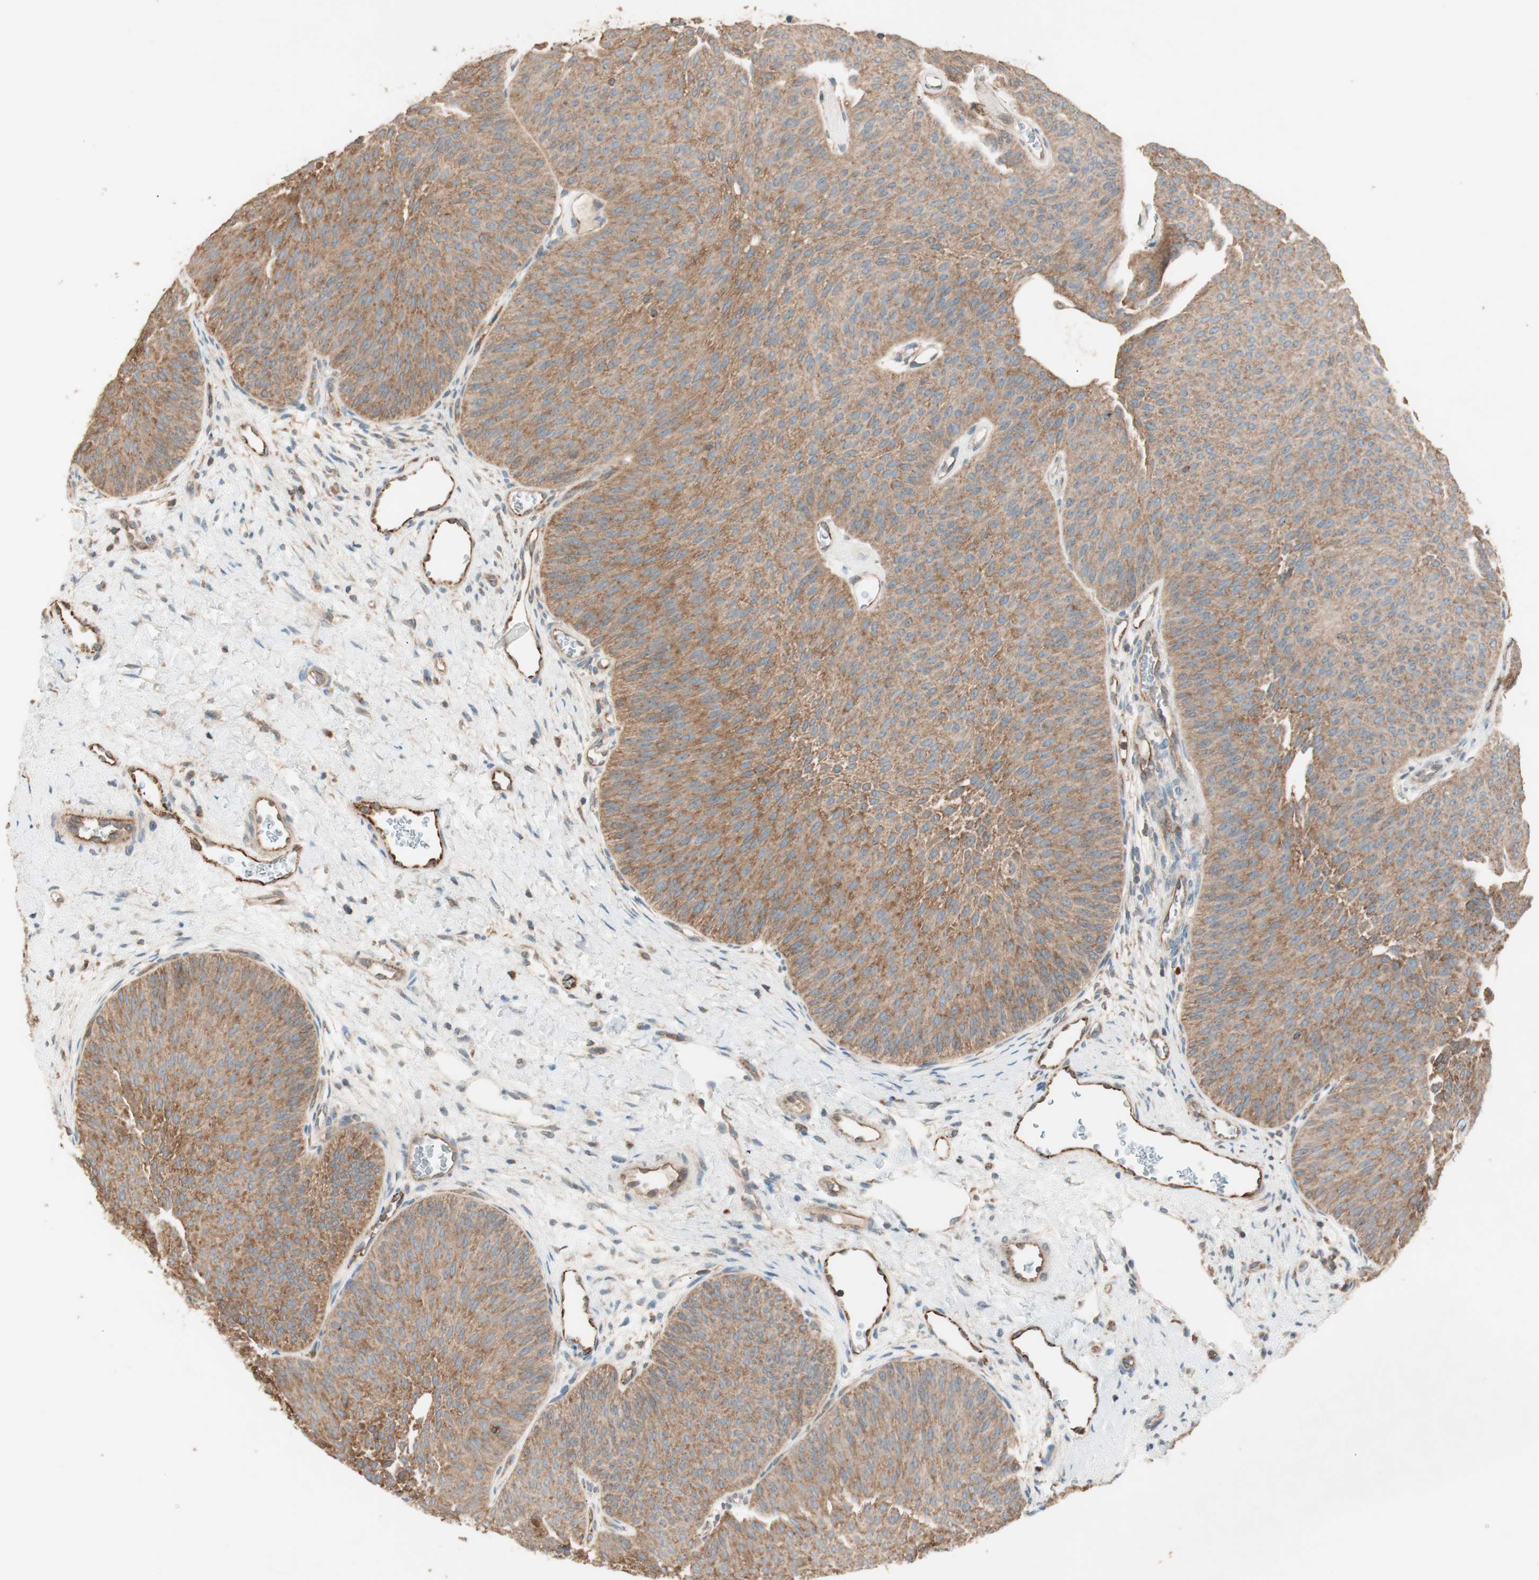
{"staining": {"intensity": "moderate", "quantity": ">75%", "location": "cytoplasmic/membranous"}, "tissue": "urothelial cancer", "cell_type": "Tumor cells", "image_type": "cancer", "snomed": [{"axis": "morphology", "description": "Urothelial carcinoma, Low grade"}, {"axis": "topography", "description": "Urinary bladder"}], "caption": "Low-grade urothelial carcinoma stained for a protein (brown) reveals moderate cytoplasmic/membranous positive expression in approximately >75% of tumor cells.", "gene": "CC2D1A", "patient": {"sex": "female", "age": 60}}